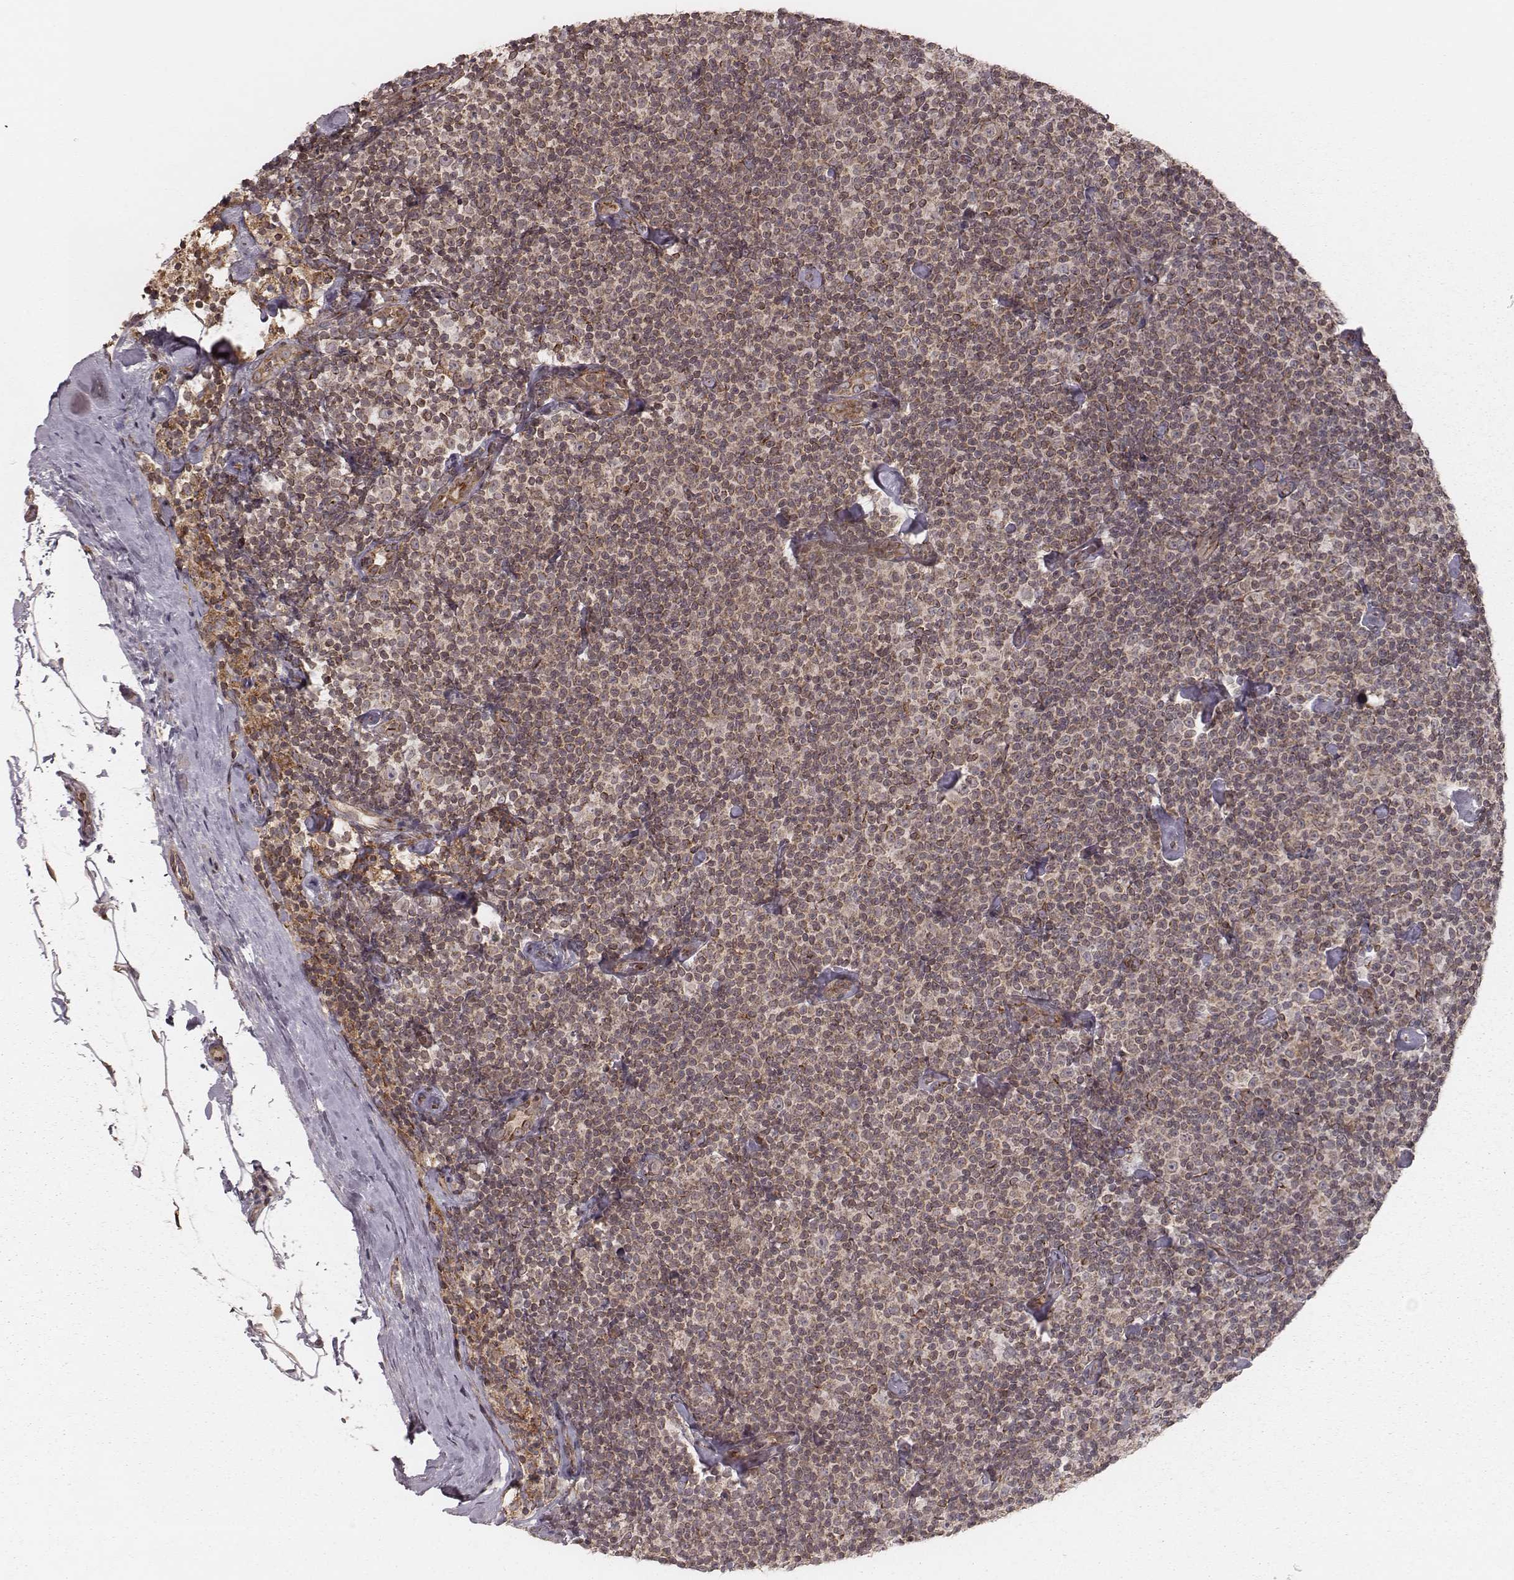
{"staining": {"intensity": "weak", "quantity": ">75%", "location": "cytoplasmic/membranous"}, "tissue": "lymphoma", "cell_type": "Tumor cells", "image_type": "cancer", "snomed": [{"axis": "morphology", "description": "Malignant lymphoma, non-Hodgkin's type, Low grade"}, {"axis": "topography", "description": "Lymph node"}], "caption": "Immunohistochemical staining of lymphoma demonstrates low levels of weak cytoplasmic/membranous protein expression in approximately >75% of tumor cells.", "gene": "MYO19", "patient": {"sex": "male", "age": 81}}